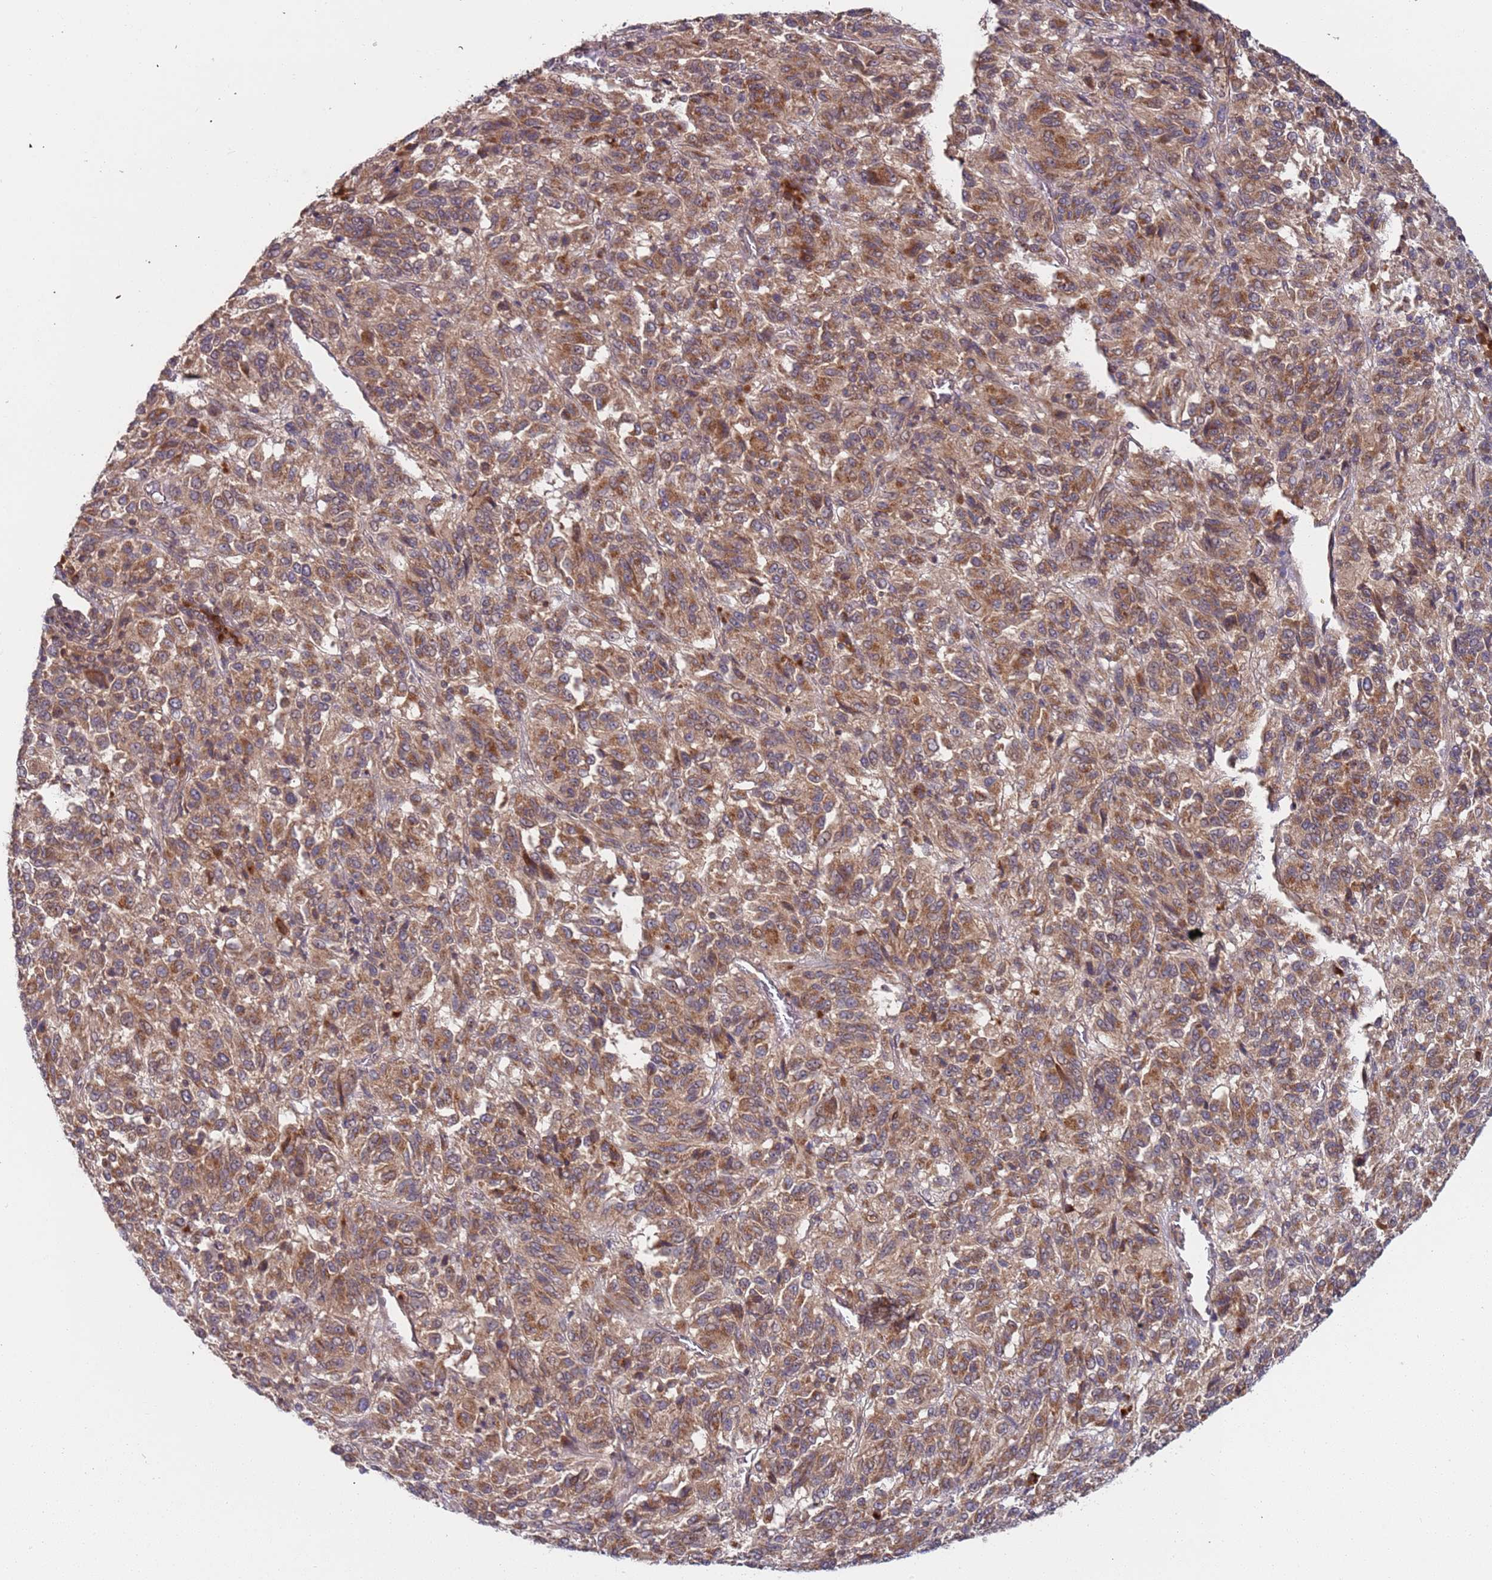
{"staining": {"intensity": "moderate", "quantity": ">75%", "location": "cytoplasmic/membranous"}, "tissue": "melanoma", "cell_type": "Tumor cells", "image_type": "cancer", "snomed": [{"axis": "morphology", "description": "Malignant melanoma, Metastatic site"}, {"axis": "topography", "description": "Lung"}], "caption": "Protein staining by IHC displays moderate cytoplasmic/membranous expression in about >75% of tumor cells in malignant melanoma (metastatic site).", "gene": "OR5A2", "patient": {"sex": "male", "age": 64}}